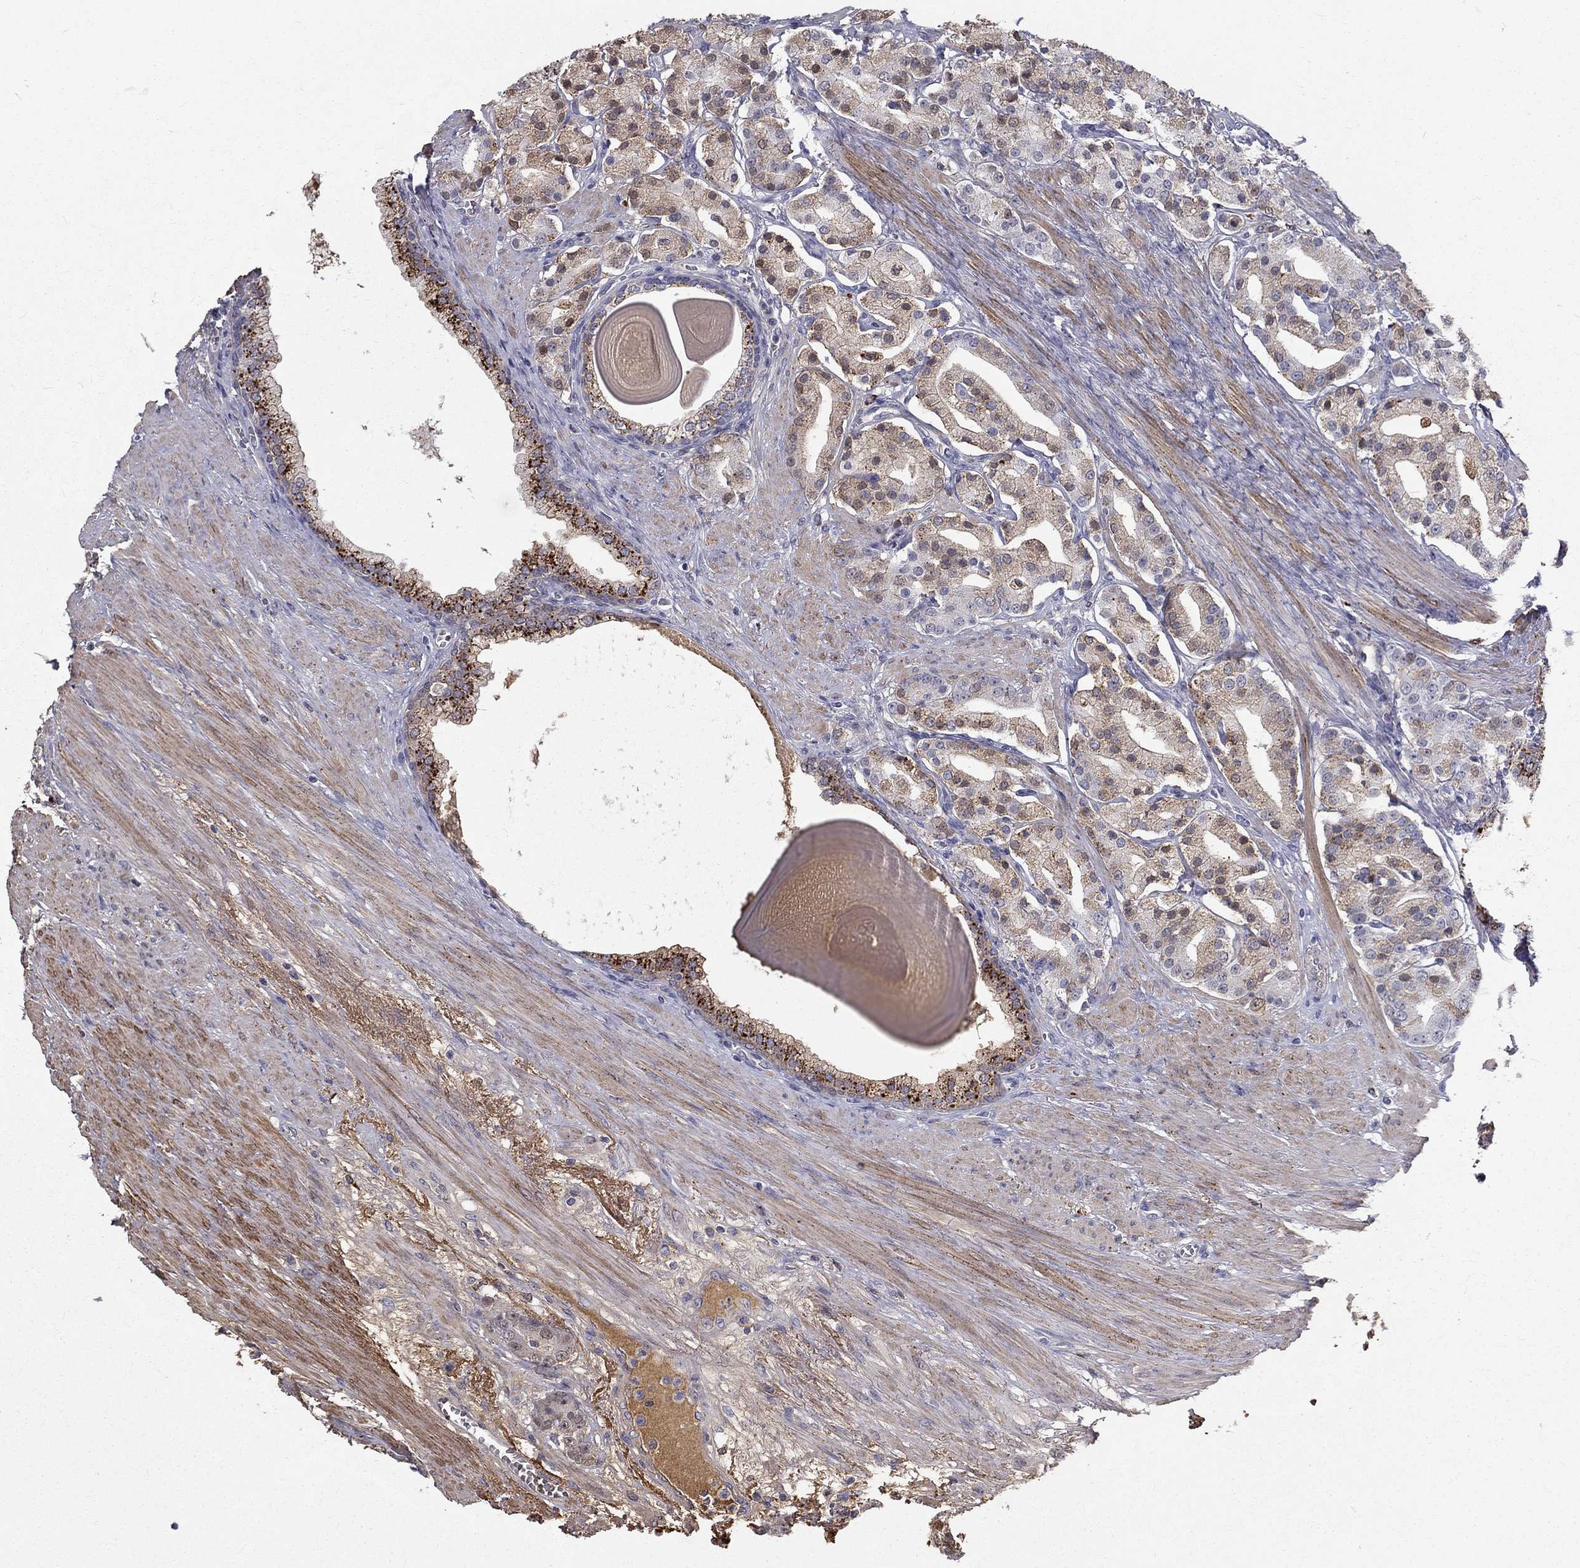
{"staining": {"intensity": "strong", "quantity": "25%-75%", "location": "cytoplasmic/membranous"}, "tissue": "prostate cancer", "cell_type": "Tumor cells", "image_type": "cancer", "snomed": [{"axis": "morphology", "description": "Adenocarcinoma, NOS"}, {"axis": "topography", "description": "Prostate"}], "caption": "Immunohistochemical staining of human prostate cancer exhibits strong cytoplasmic/membranous protein expression in approximately 25%-75% of tumor cells. (IHC, brightfield microscopy, high magnification).", "gene": "EPDR1", "patient": {"sex": "male", "age": 69}}